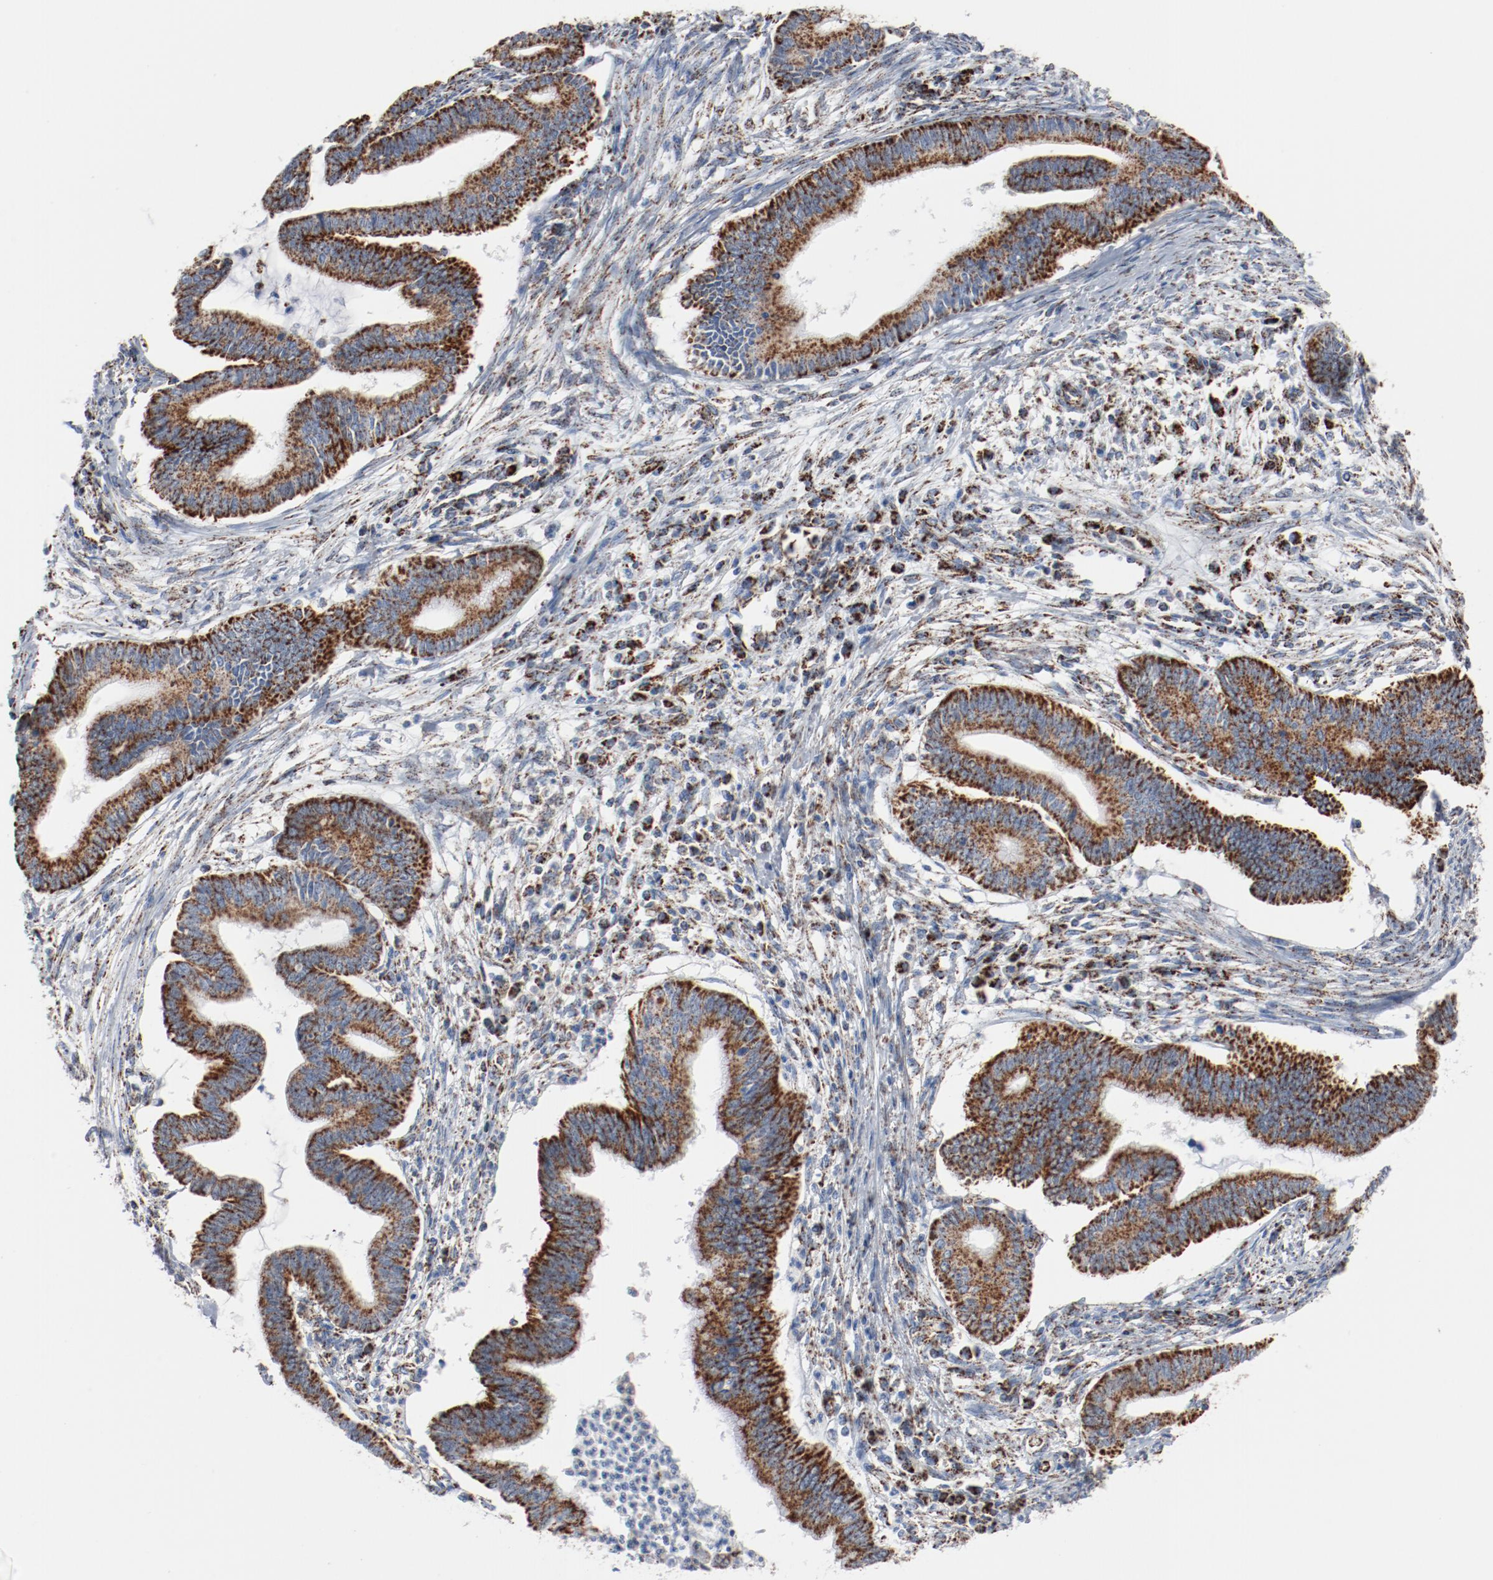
{"staining": {"intensity": "strong", "quantity": ">75%", "location": "cytoplasmic/membranous"}, "tissue": "cervical cancer", "cell_type": "Tumor cells", "image_type": "cancer", "snomed": [{"axis": "morphology", "description": "Adenocarcinoma, NOS"}, {"axis": "topography", "description": "Cervix"}], "caption": "IHC micrograph of human cervical cancer (adenocarcinoma) stained for a protein (brown), which demonstrates high levels of strong cytoplasmic/membranous expression in approximately >75% of tumor cells.", "gene": "NDUFB8", "patient": {"sex": "female", "age": 36}}